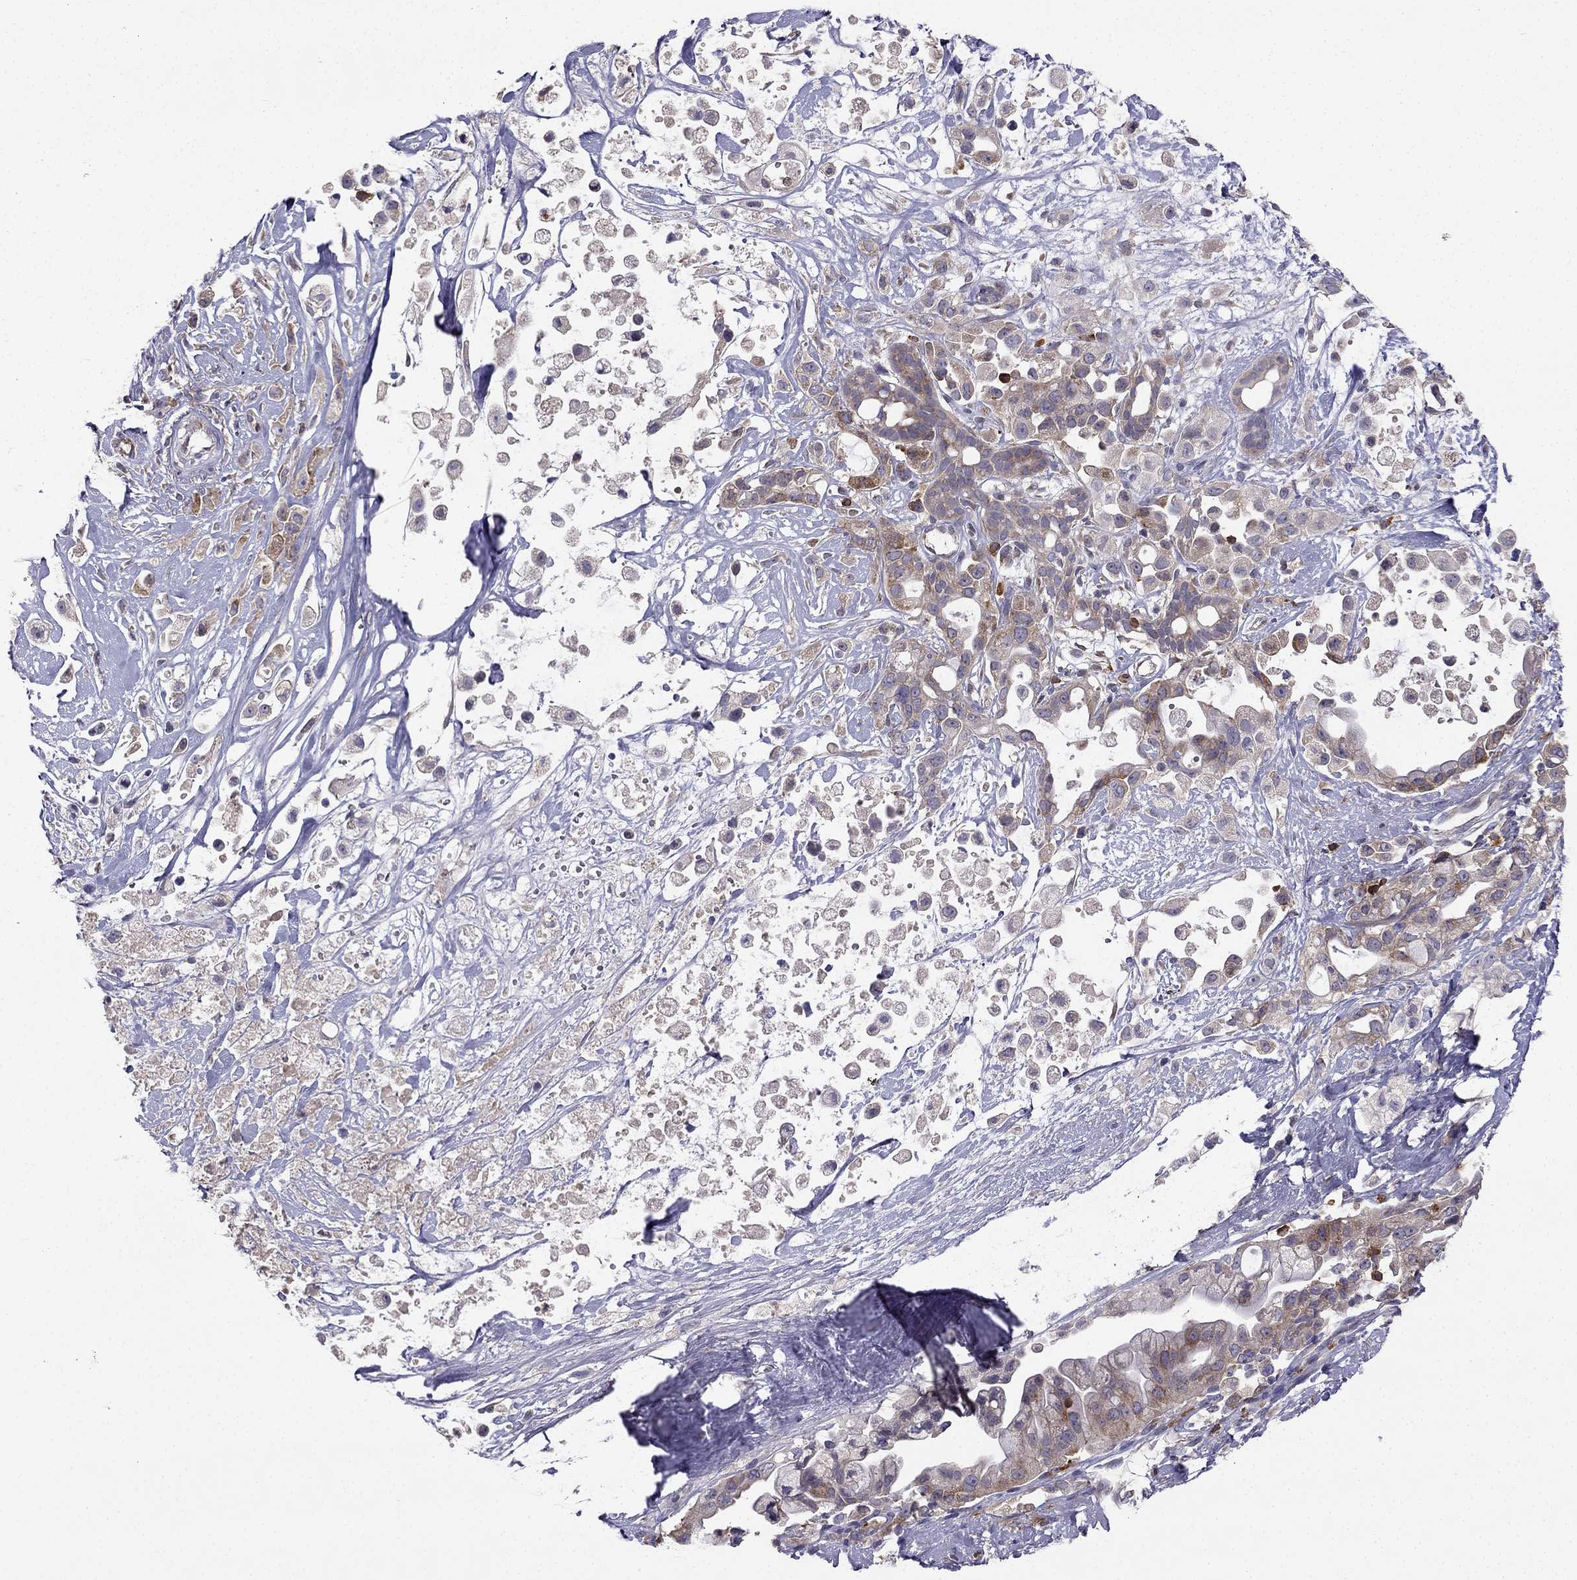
{"staining": {"intensity": "moderate", "quantity": "25%-75%", "location": "cytoplasmic/membranous"}, "tissue": "pancreatic cancer", "cell_type": "Tumor cells", "image_type": "cancer", "snomed": [{"axis": "morphology", "description": "Adenocarcinoma, NOS"}, {"axis": "topography", "description": "Pancreas"}], "caption": "Approximately 25%-75% of tumor cells in human adenocarcinoma (pancreatic) display moderate cytoplasmic/membranous protein positivity as visualized by brown immunohistochemical staining.", "gene": "STXBP5", "patient": {"sex": "male", "age": 44}}